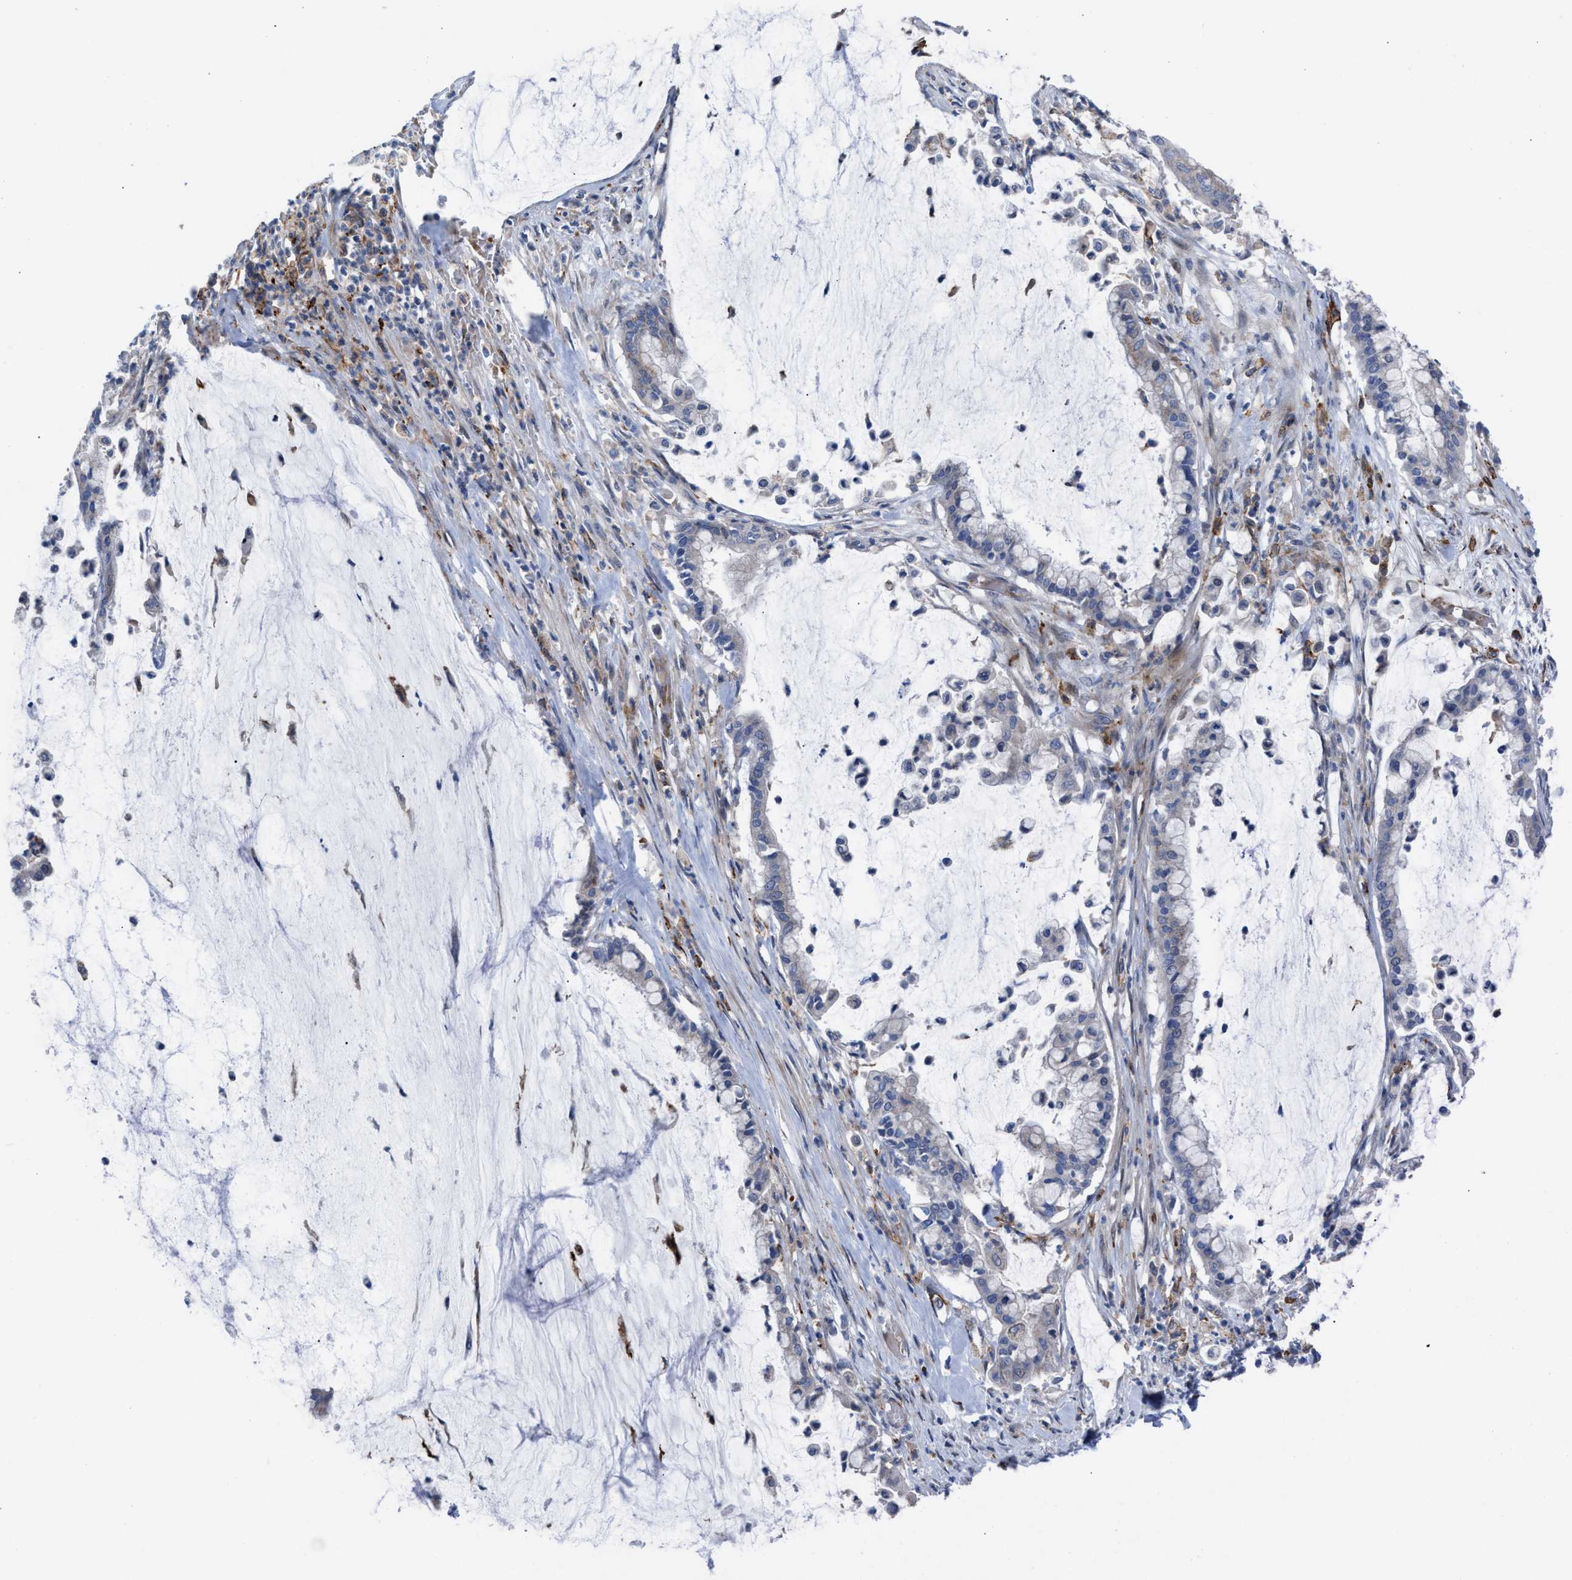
{"staining": {"intensity": "negative", "quantity": "none", "location": "none"}, "tissue": "pancreatic cancer", "cell_type": "Tumor cells", "image_type": "cancer", "snomed": [{"axis": "morphology", "description": "Adenocarcinoma, NOS"}, {"axis": "topography", "description": "Pancreas"}], "caption": "Immunohistochemistry micrograph of neoplastic tissue: human adenocarcinoma (pancreatic) stained with DAB reveals no significant protein expression in tumor cells.", "gene": "SLC47A1", "patient": {"sex": "male", "age": 41}}